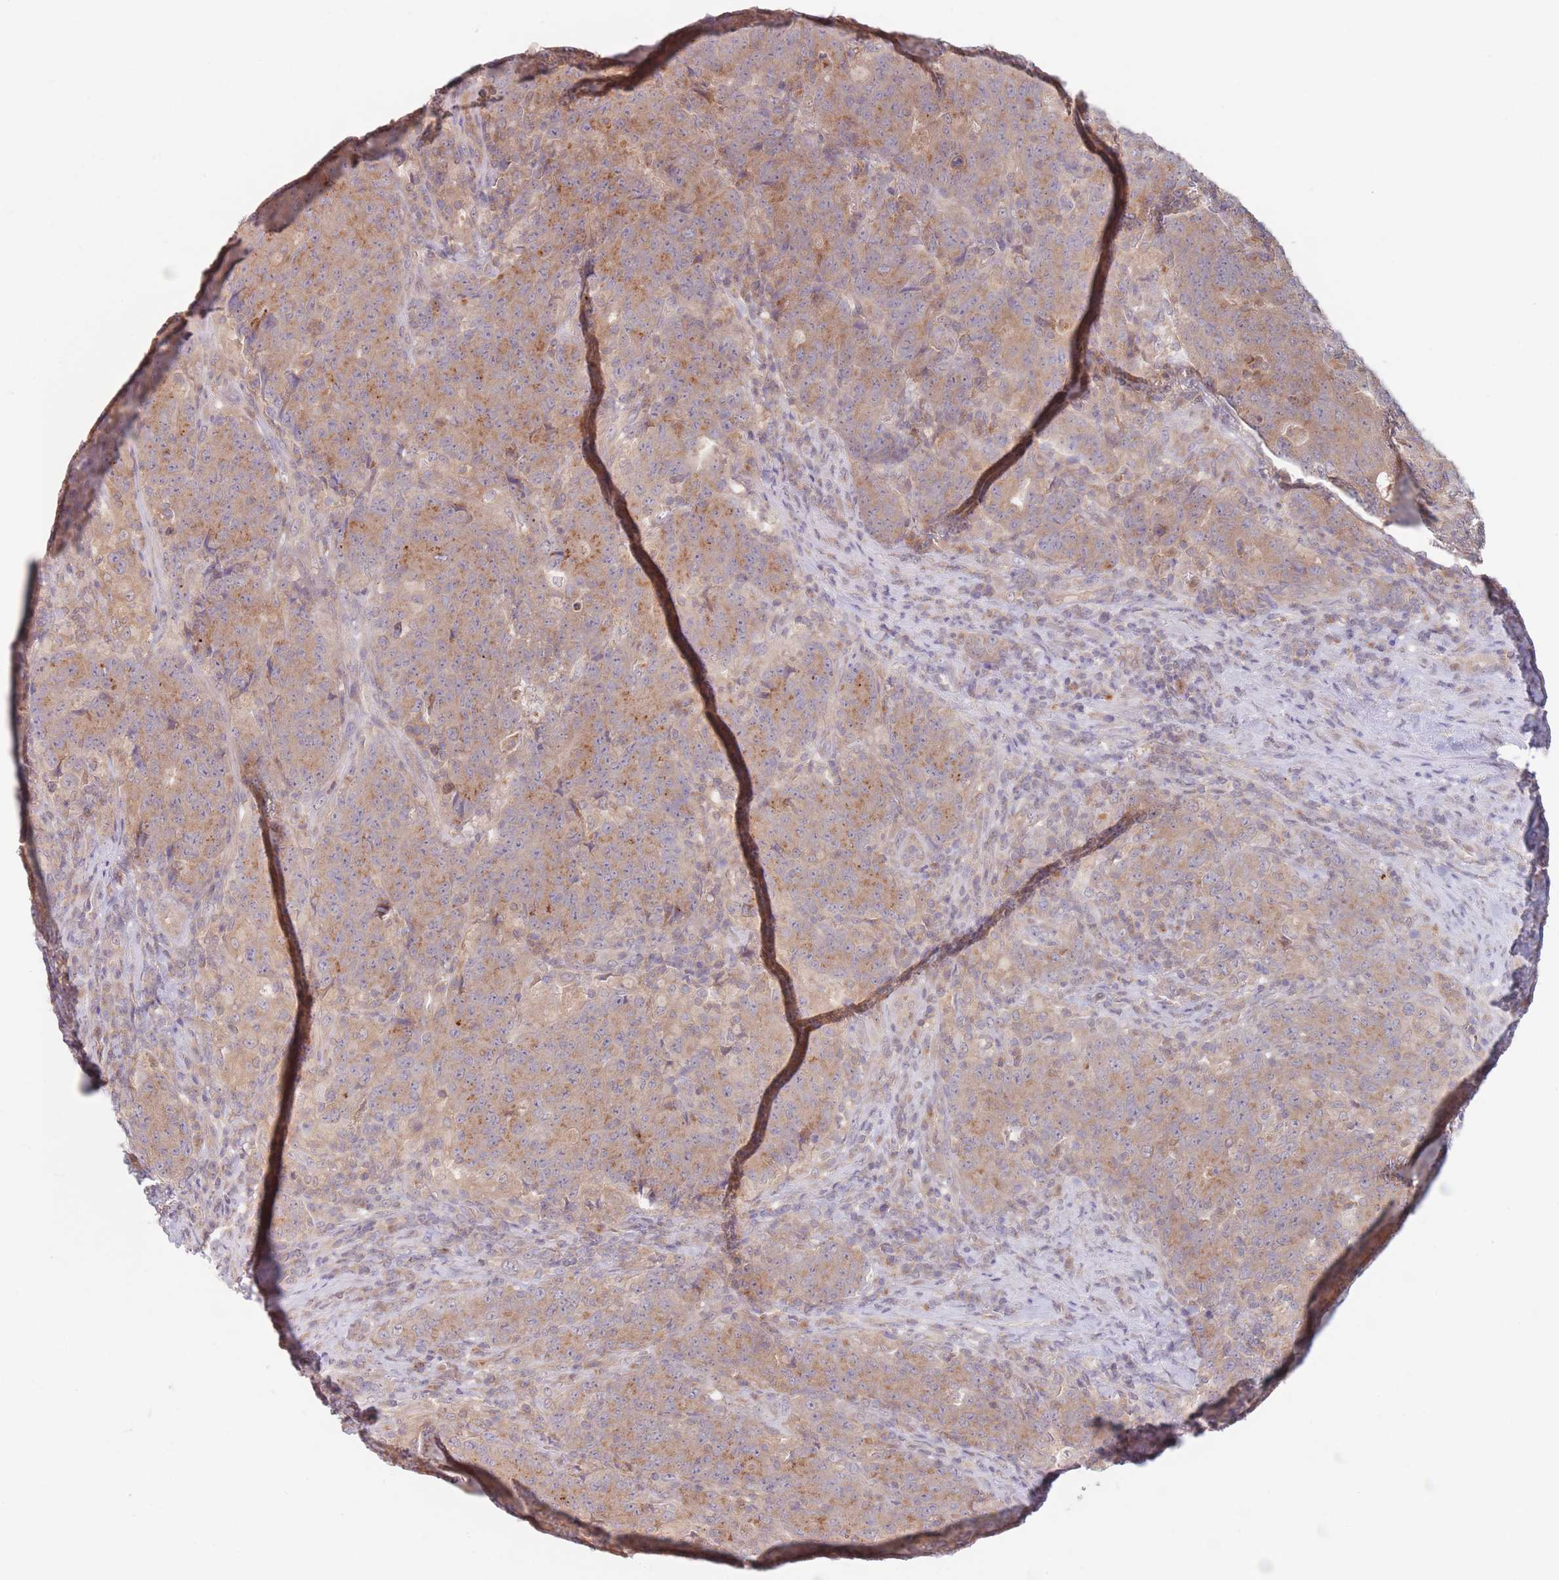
{"staining": {"intensity": "moderate", "quantity": "25%-75%", "location": "cytoplasmic/membranous"}, "tissue": "colorectal cancer", "cell_type": "Tumor cells", "image_type": "cancer", "snomed": [{"axis": "morphology", "description": "Adenocarcinoma, NOS"}, {"axis": "topography", "description": "Colon"}], "caption": "Brown immunohistochemical staining in adenocarcinoma (colorectal) exhibits moderate cytoplasmic/membranous positivity in approximately 25%-75% of tumor cells.", "gene": "PPM1A", "patient": {"sex": "female", "age": 75}}